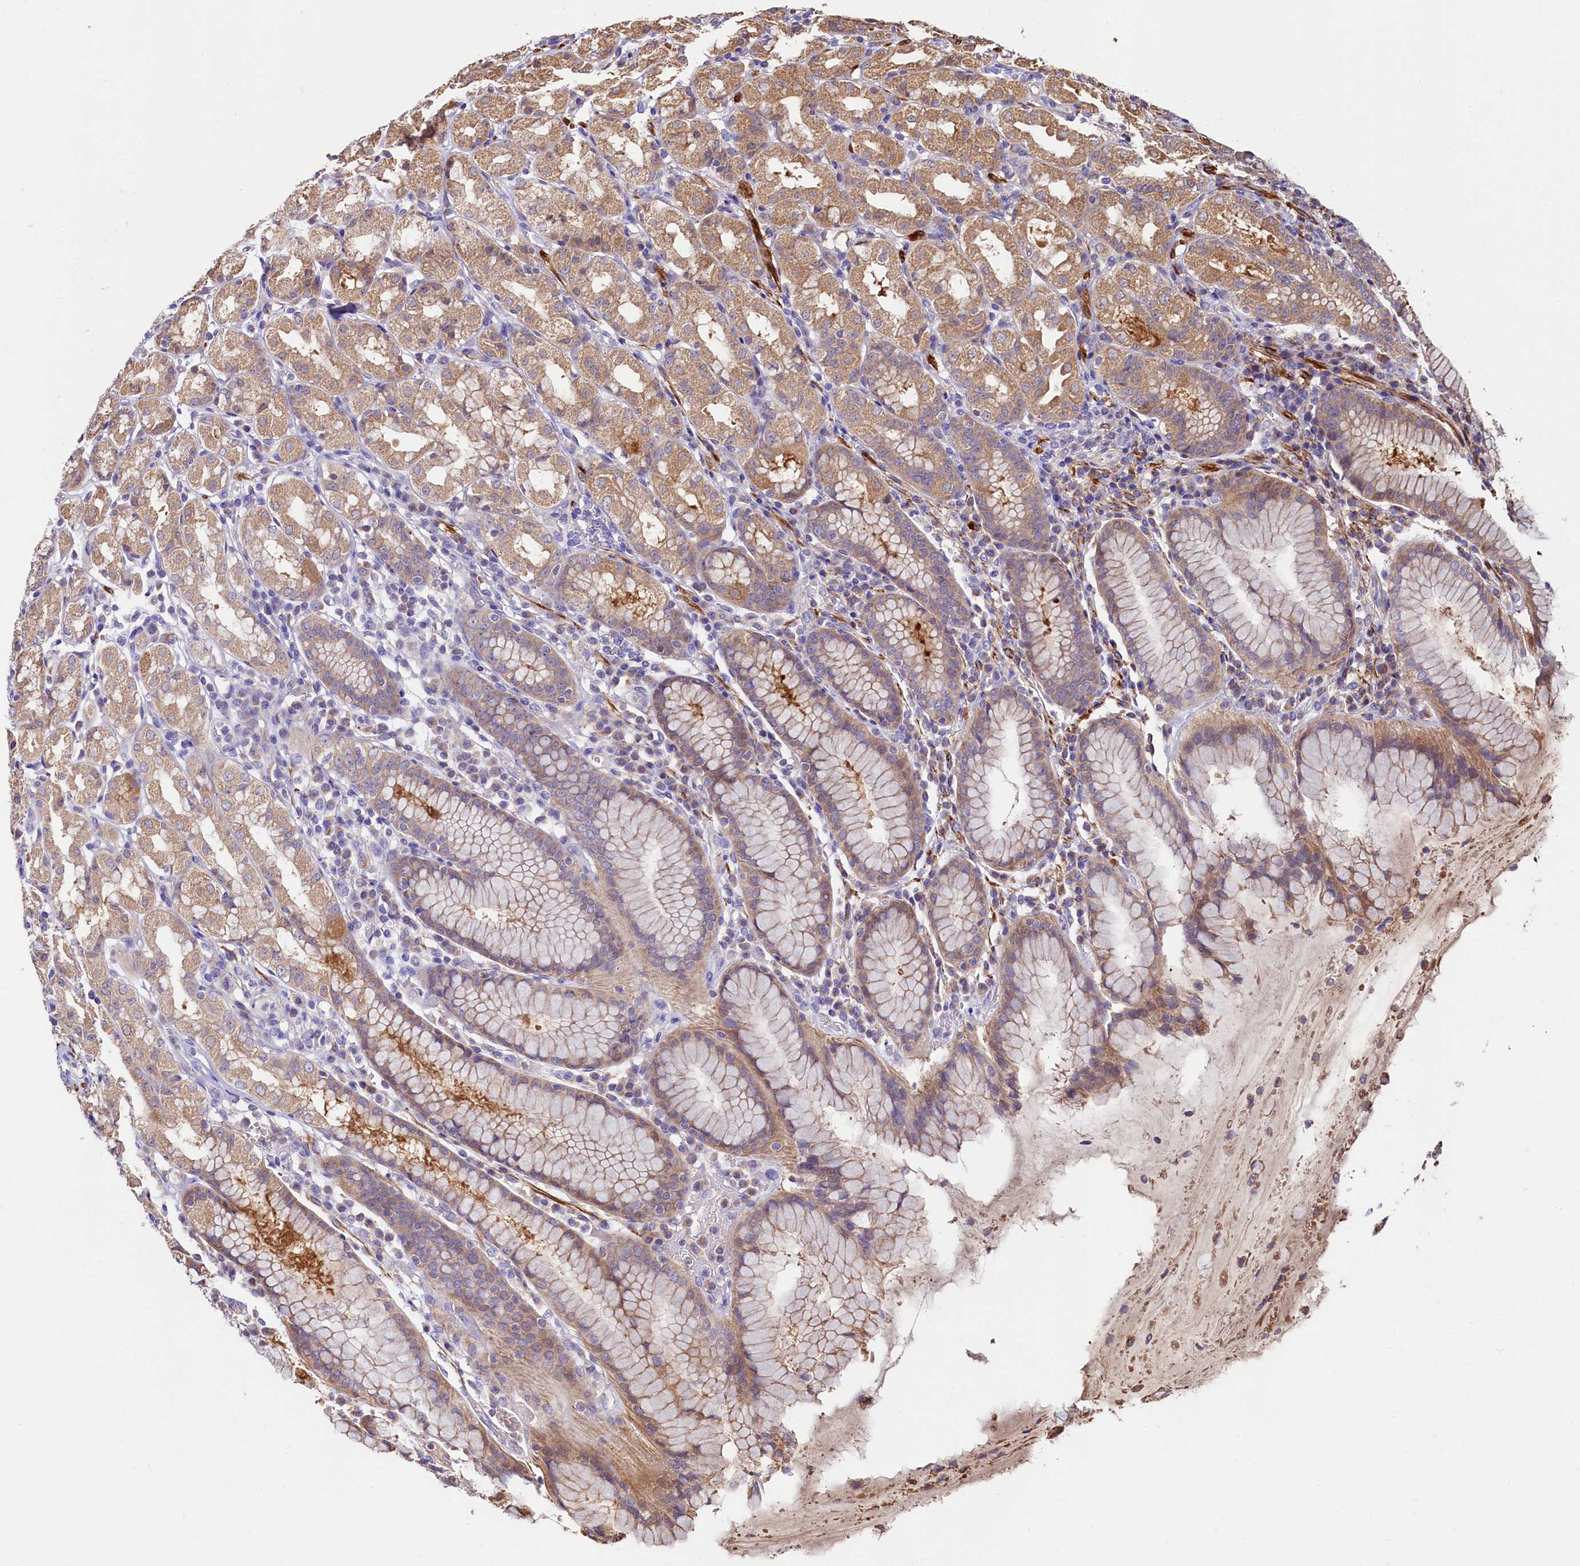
{"staining": {"intensity": "moderate", "quantity": "25%-75%", "location": "cytoplasmic/membranous"}, "tissue": "stomach", "cell_type": "Glandular cells", "image_type": "normal", "snomed": [{"axis": "morphology", "description": "Normal tissue, NOS"}, {"axis": "topography", "description": "Stomach, lower"}], "caption": "Immunohistochemistry (IHC) image of unremarkable human stomach stained for a protein (brown), which displays medium levels of moderate cytoplasmic/membranous staining in approximately 25%-75% of glandular cells.", "gene": "CIAO3", "patient": {"sex": "female", "age": 56}}